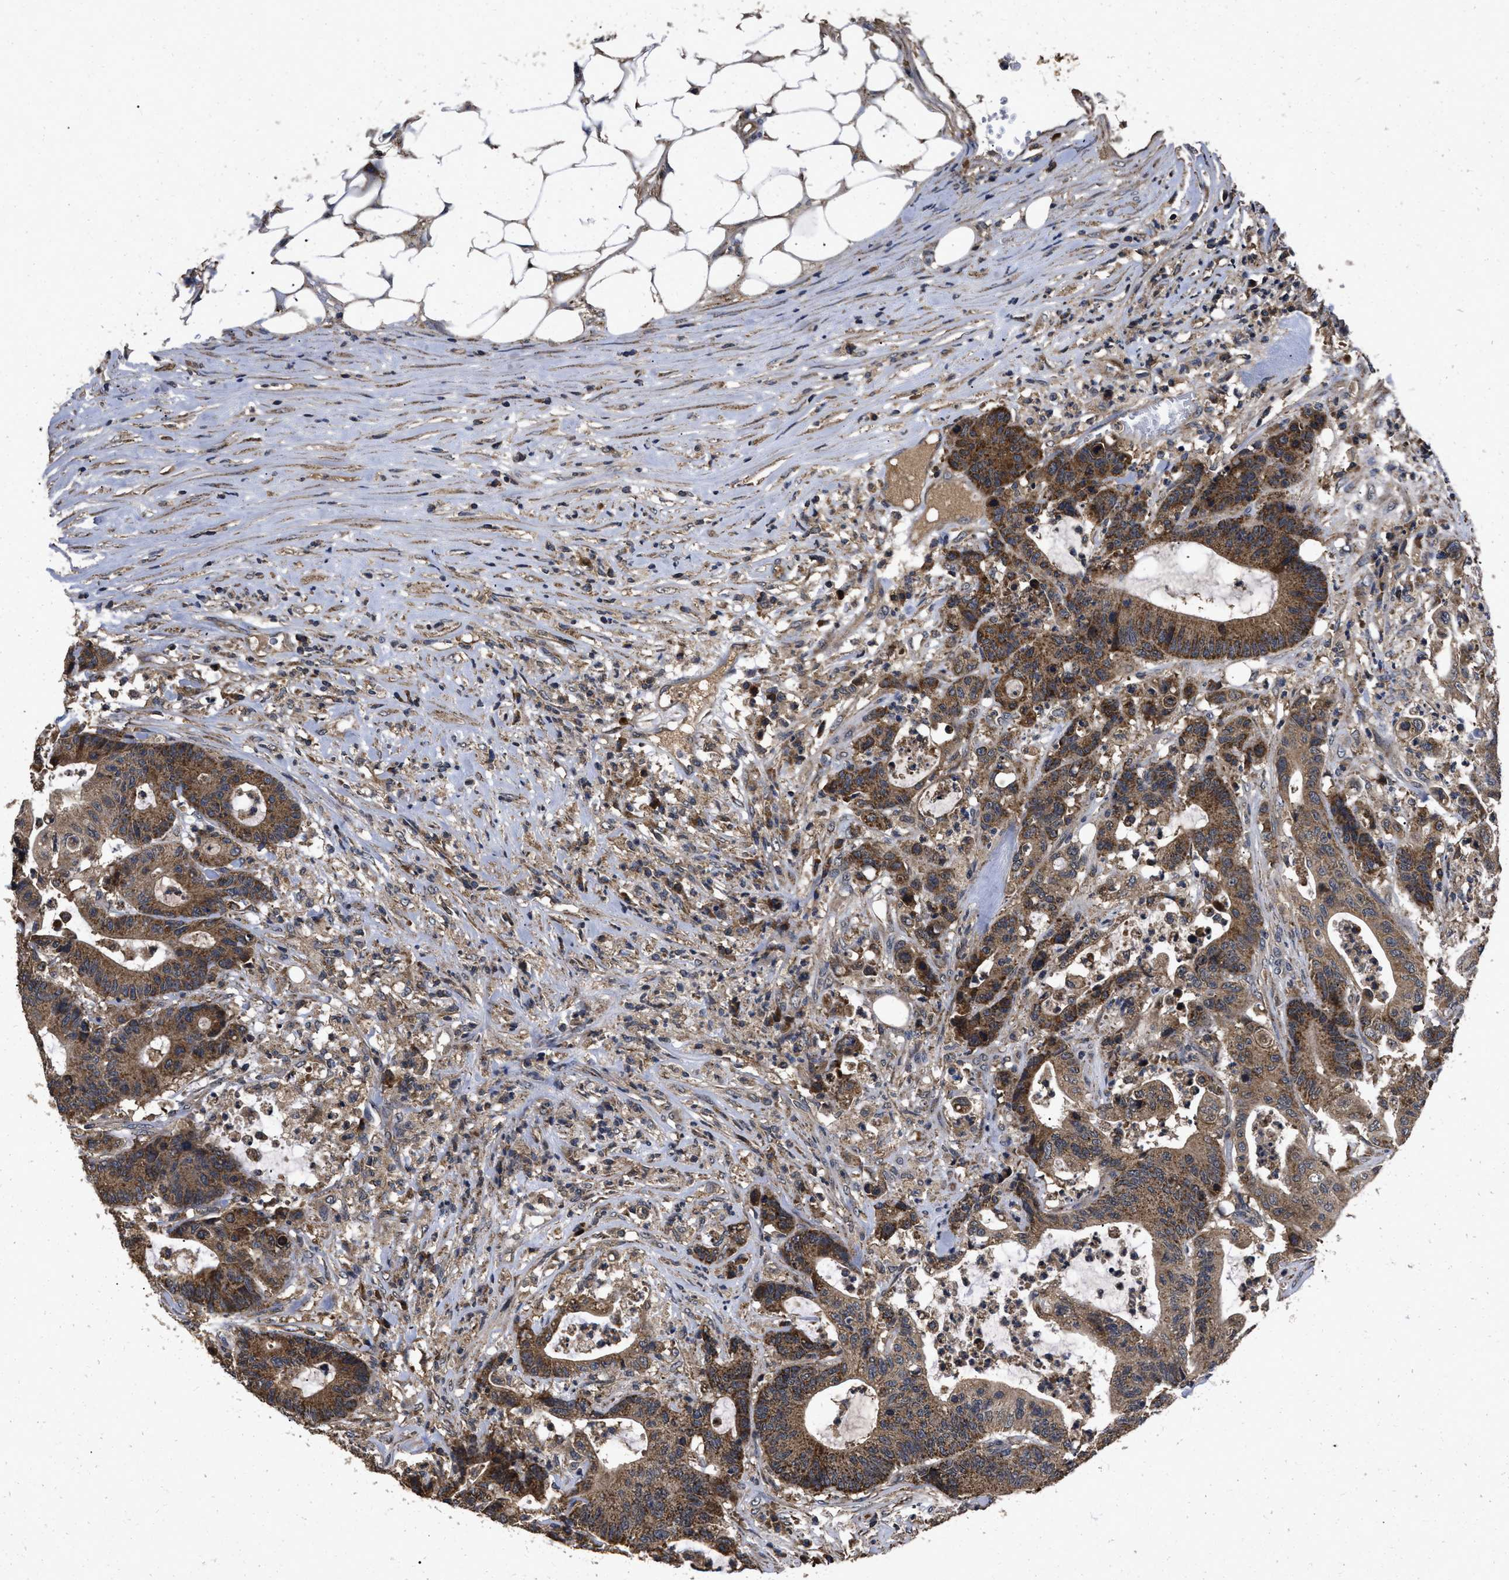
{"staining": {"intensity": "moderate", "quantity": ">75%", "location": "cytoplasmic/membranous"}, "tissue": "colorectal cancer", "cell_type": "Tumor cells", "image_type": "cancer", "snomed": [{"axis": "morphology", "description": "Adenocarcinoma, NOS"}, {"axis": "topography", "description": "Colon"}], "caption": "Tumor cells reveal medium levels of moderate cytoplasmic/membranous staining in about >75% of cells in human colorectal cancer (adenocarcinoma).", "gene": "LRRC3", "patient": {"sex": "female", "age": 84}}